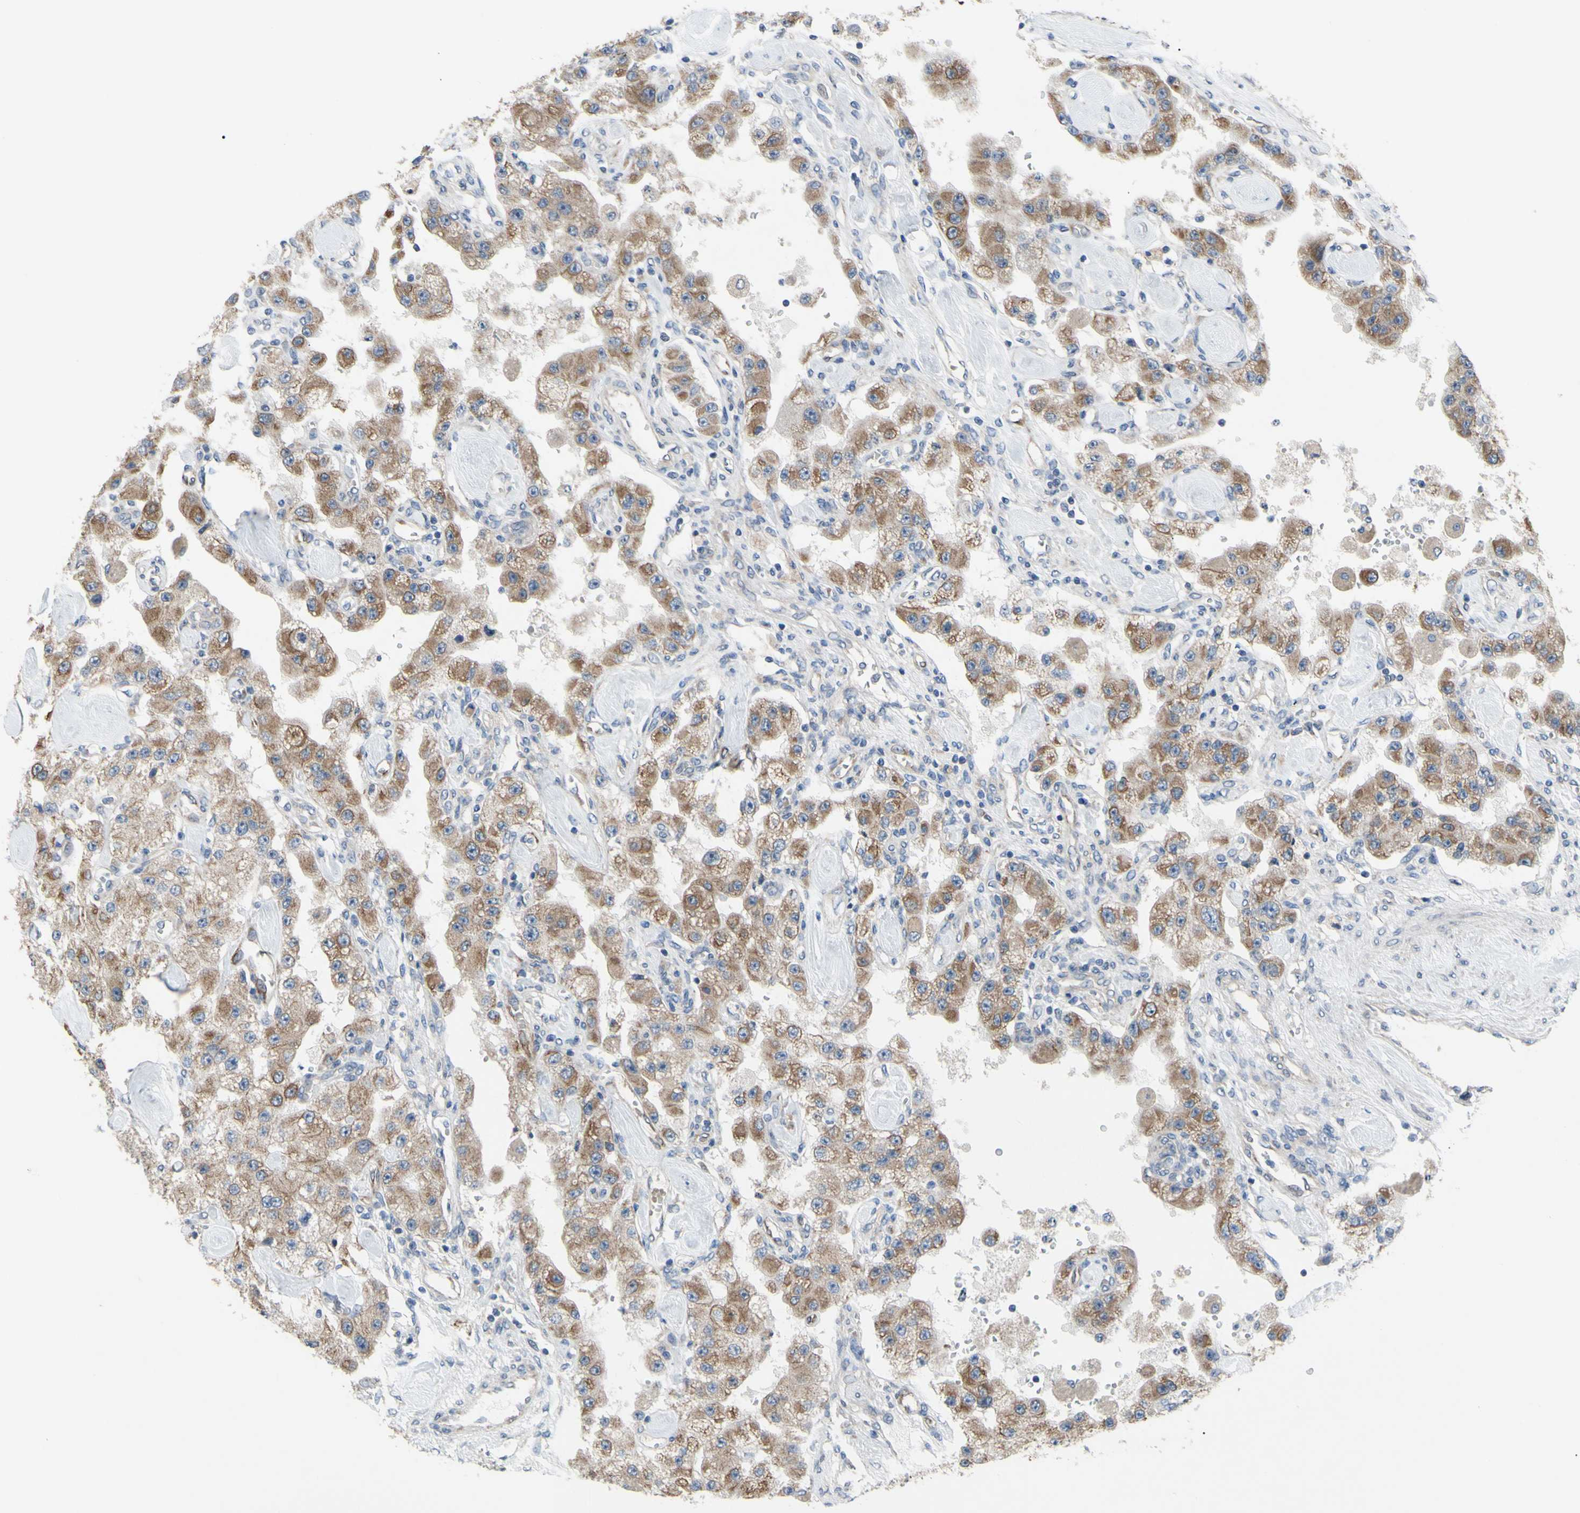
{"staining": {"intensity": "moderate", "quantity": ">75%", "location": "cytoplasmic/membranous"}, "tissue": "carcinoid", "cell_type": "Tumor cells", "image_type": "cancer", "snomed": [{"axis": "morphology", "description": "Carcinoid, malignant, NOS"}, {"axis": "topography", "description": "Pancreas"}], "caption": "Moderate cytoplasmic/membranous positivity is appreciated in about >75% of tumor cells in carcinoid.", "gene": "GRAMD2B", "patient": {"sex": "male", "age": 41}}